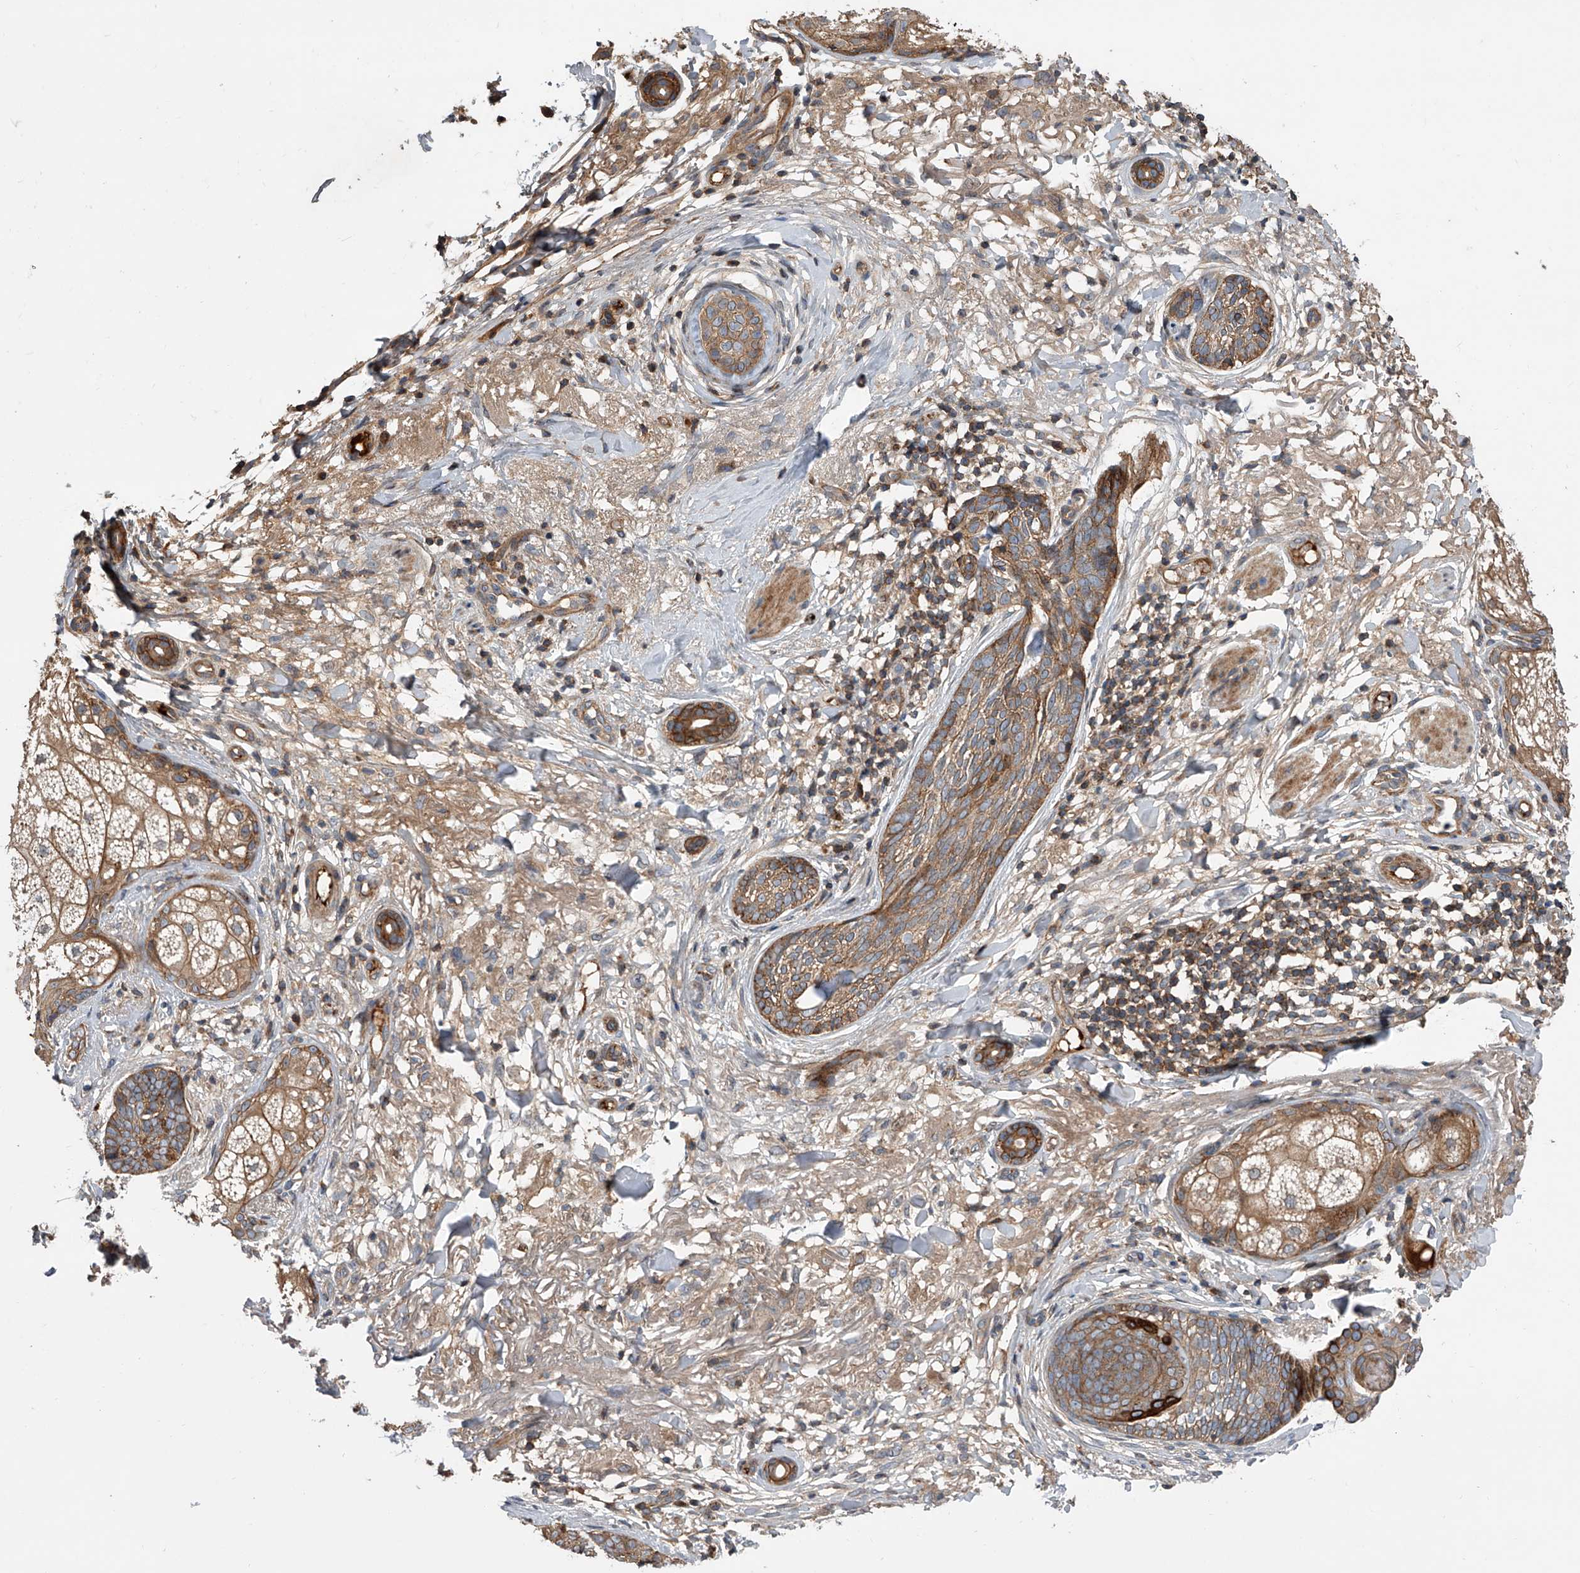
{"staining": {"intensity": "moderate", "quantity": ">75%", "location": "cytoplasmic/membranous"}, "tissue": "skin cancer", "cell_type": "Tumor cells", "image_type": "cancer", "snomed": [{"axis": "morphology", "description": "Basal cell carcinoma"}, {"axis": "topography", "description": "Skin"}], "caption": "Immunohistochemical staining of basal cell carcinoma (skin) exhibits medium levels of moderate cytoplasmic/membranous staining in about >75% of tumor cells. The staining is performed using DAB brown chromogen to label protein expression. The nuclei are counter-stained blue using hematoxylin.", "gene": "USP47", "patient": {"sex": "male", "age": 85}}